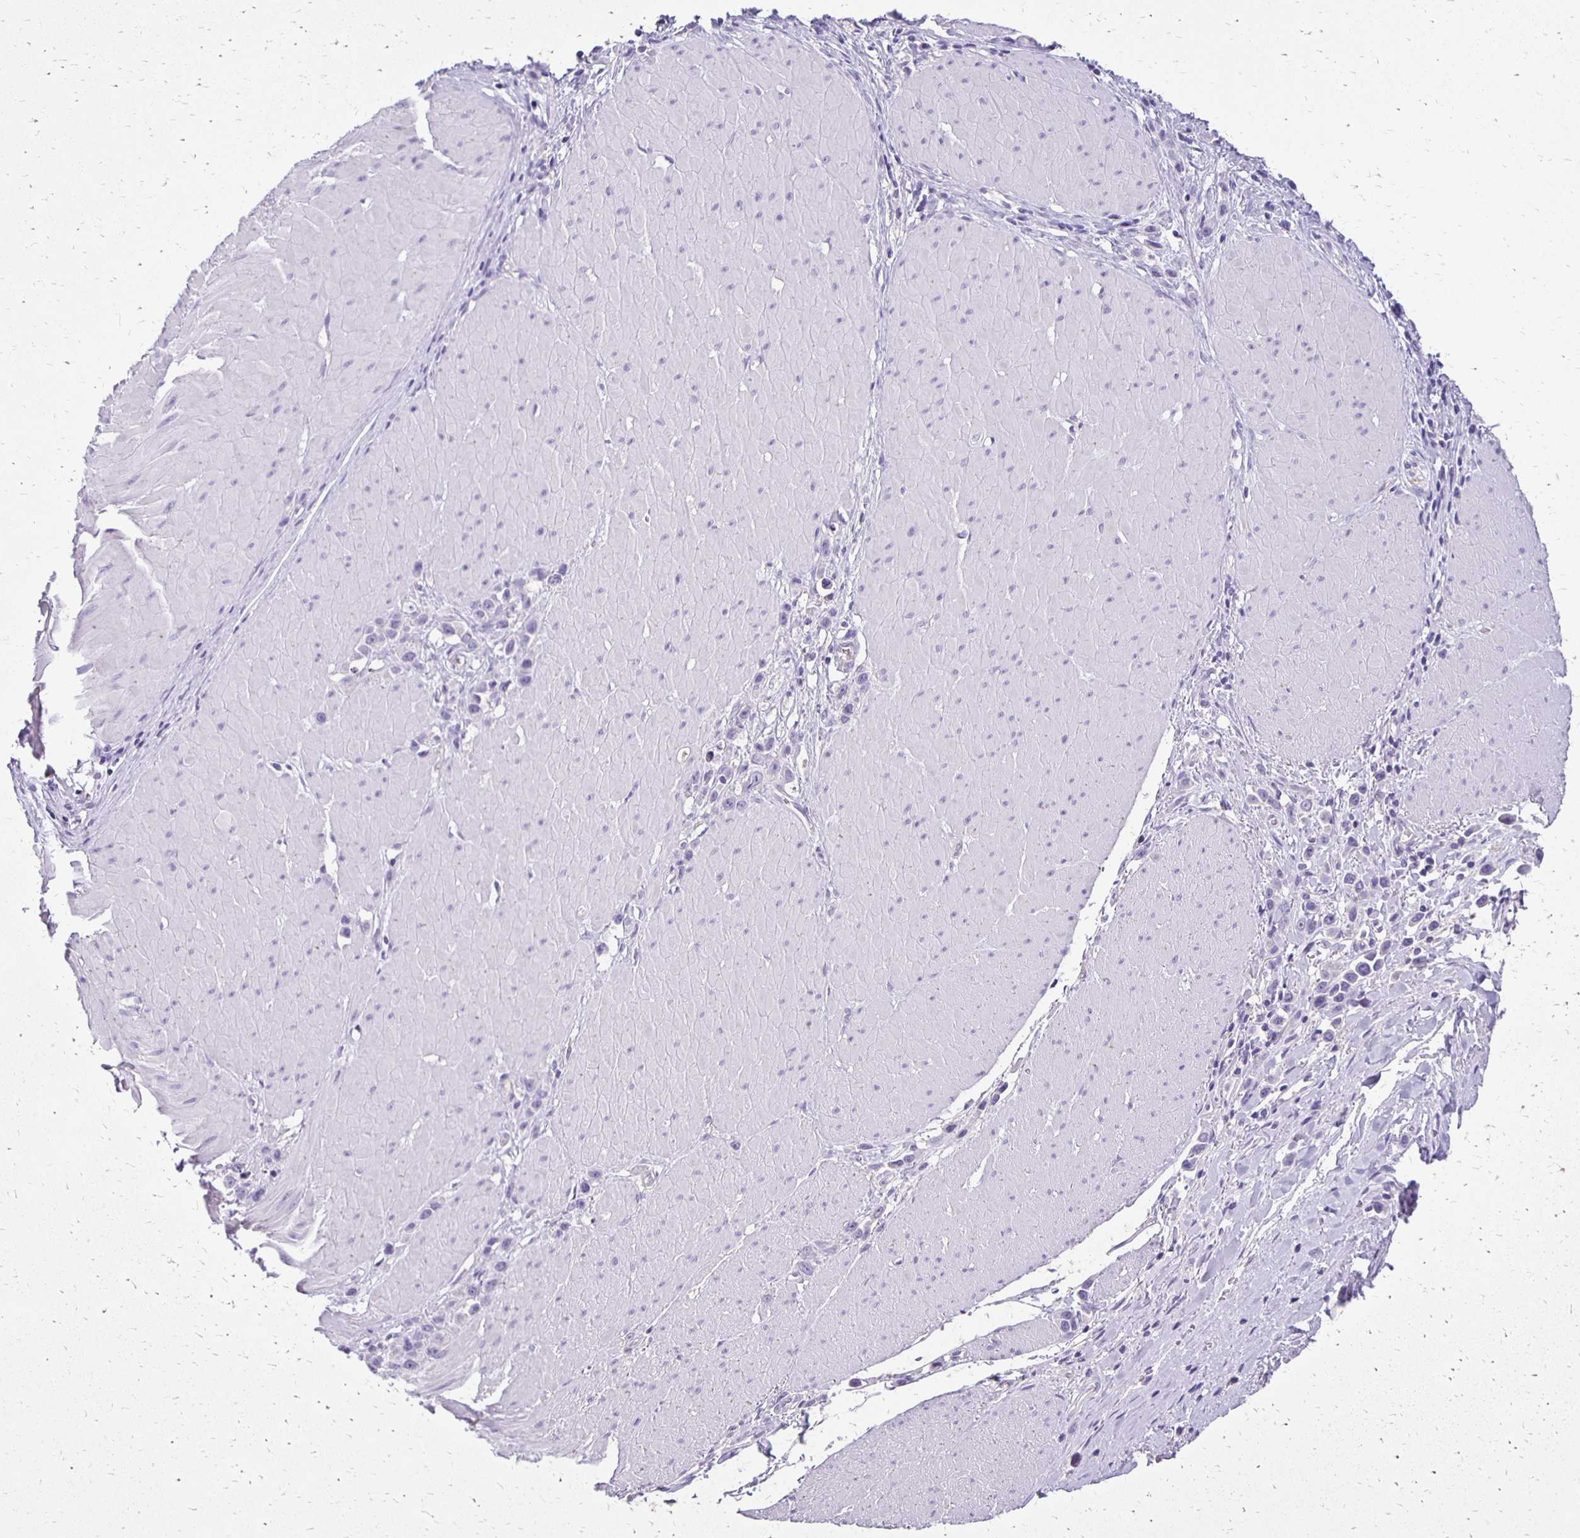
{"staining": {"intensity": "negative", "quantity": "none", "location": "none"}, "tissue": "stomach cancer", "cell_type": "Tumor cells", "image_type": "cancer", "snomed": [{"axis": "morphology", "description": "Adenocarcinoma, NOS"}, {"axis": "topography", "description": "Stomach"}], "caption": "DAB (3,3'-diaminobenzidine) immunohistochemical staining of adenocarcinoma (stomach) demonstrates no significant staining in tumor cells.", "gene": "ANKRD45", "patient": {"sex": "male", "age": 47}}